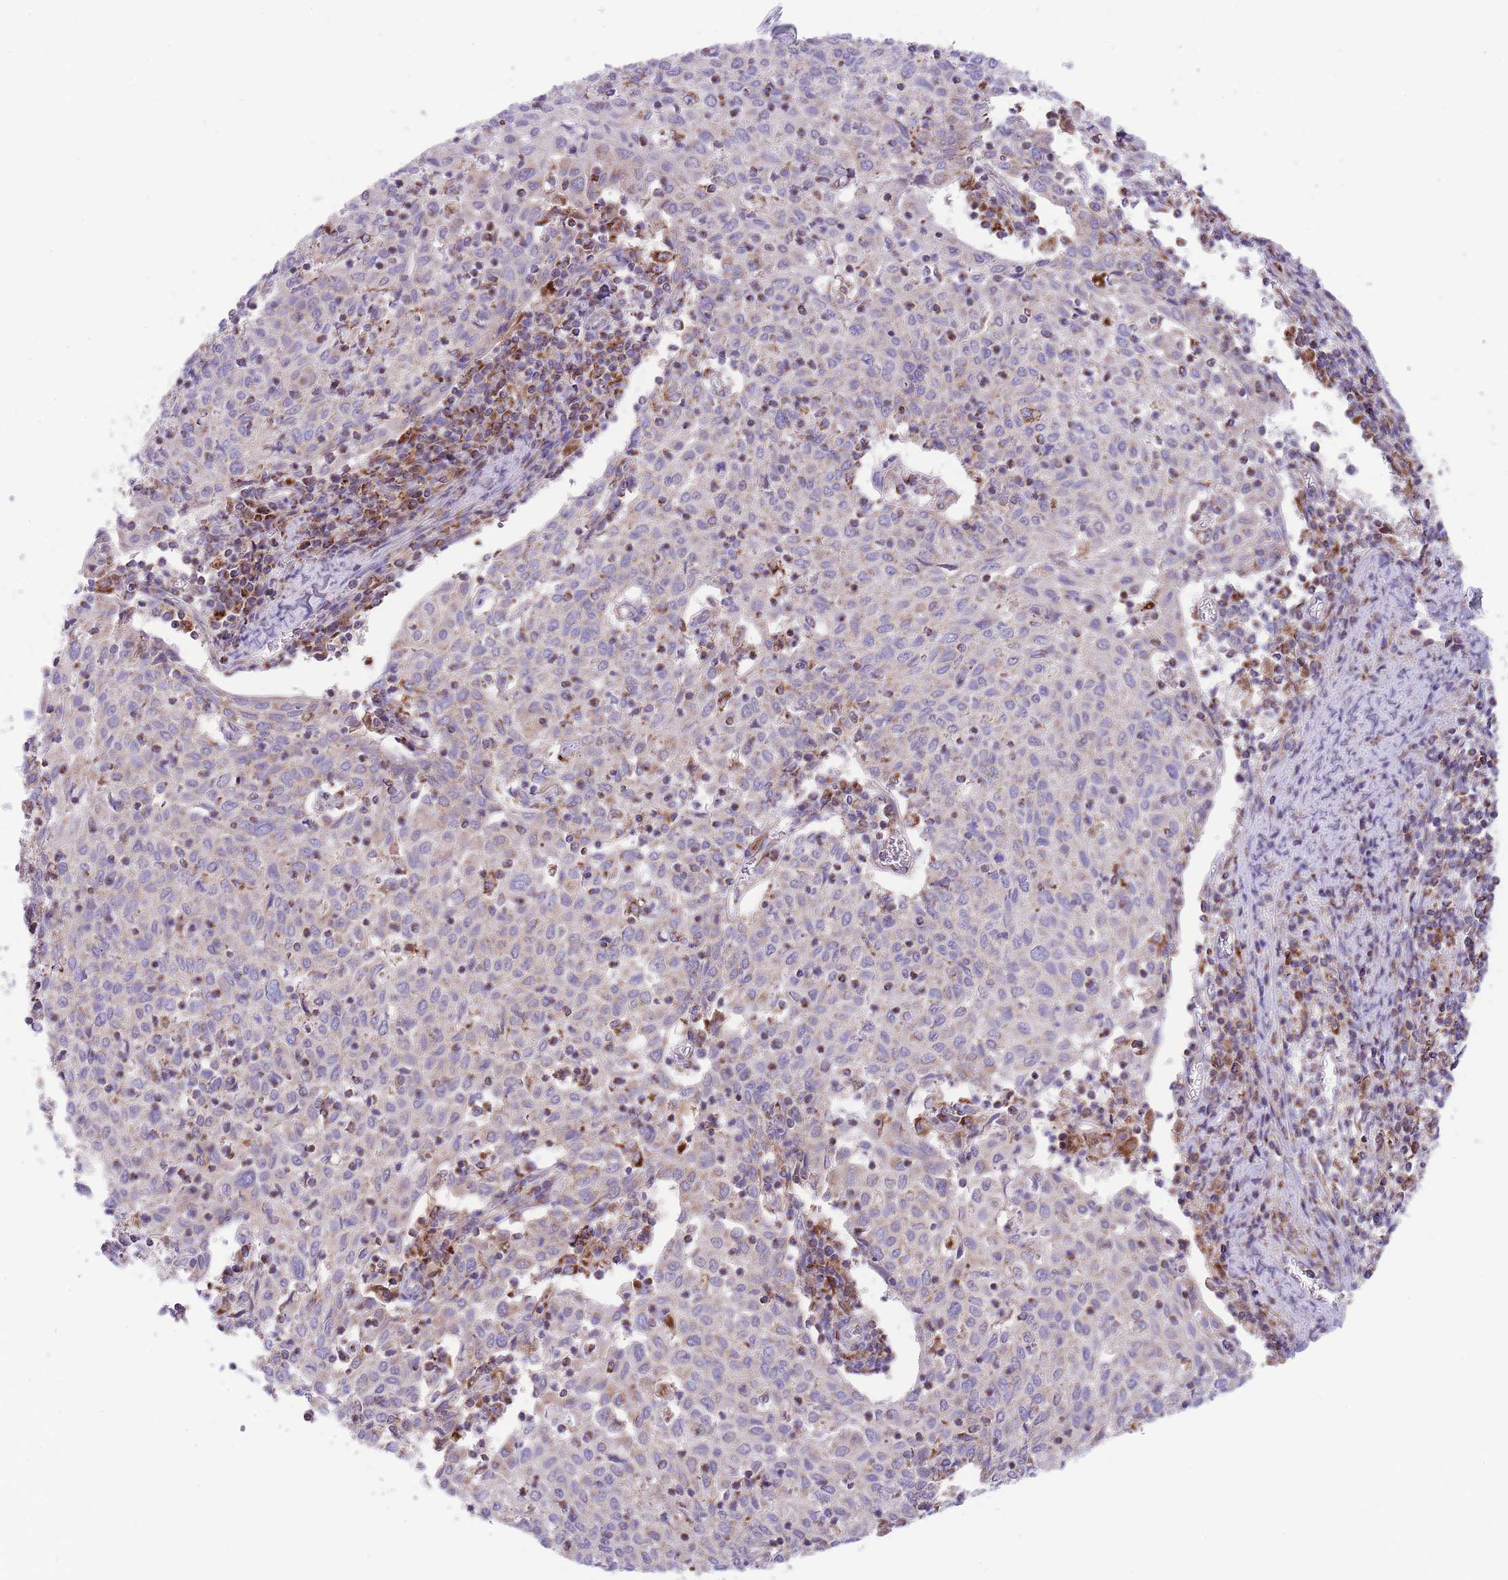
{"staining": {"intensity": "strong", "quantity": "<25%", "location": "cytoplasmic/membranous"}, "tissue": "cervical cancer", "cell_type": "Tumor cells", "image_type": "cancer", "snomed": [{"axis": "morphology", "description": "Squamous cell carcinoma, NOS"}, {"axis": "topography", "description": "Cervix"}], "caption": "Squamous cell carcinoma (cervical) was stained to show a protein in brown. There is medium levels of strong cytoplasmic/membranous staining in approximately <25% of tumor cells. (Brightfield microscopy of DAB IHC at high magnification).", "gene": "ST3GAL3", "patient": {"sex": "female", "age": 52}}